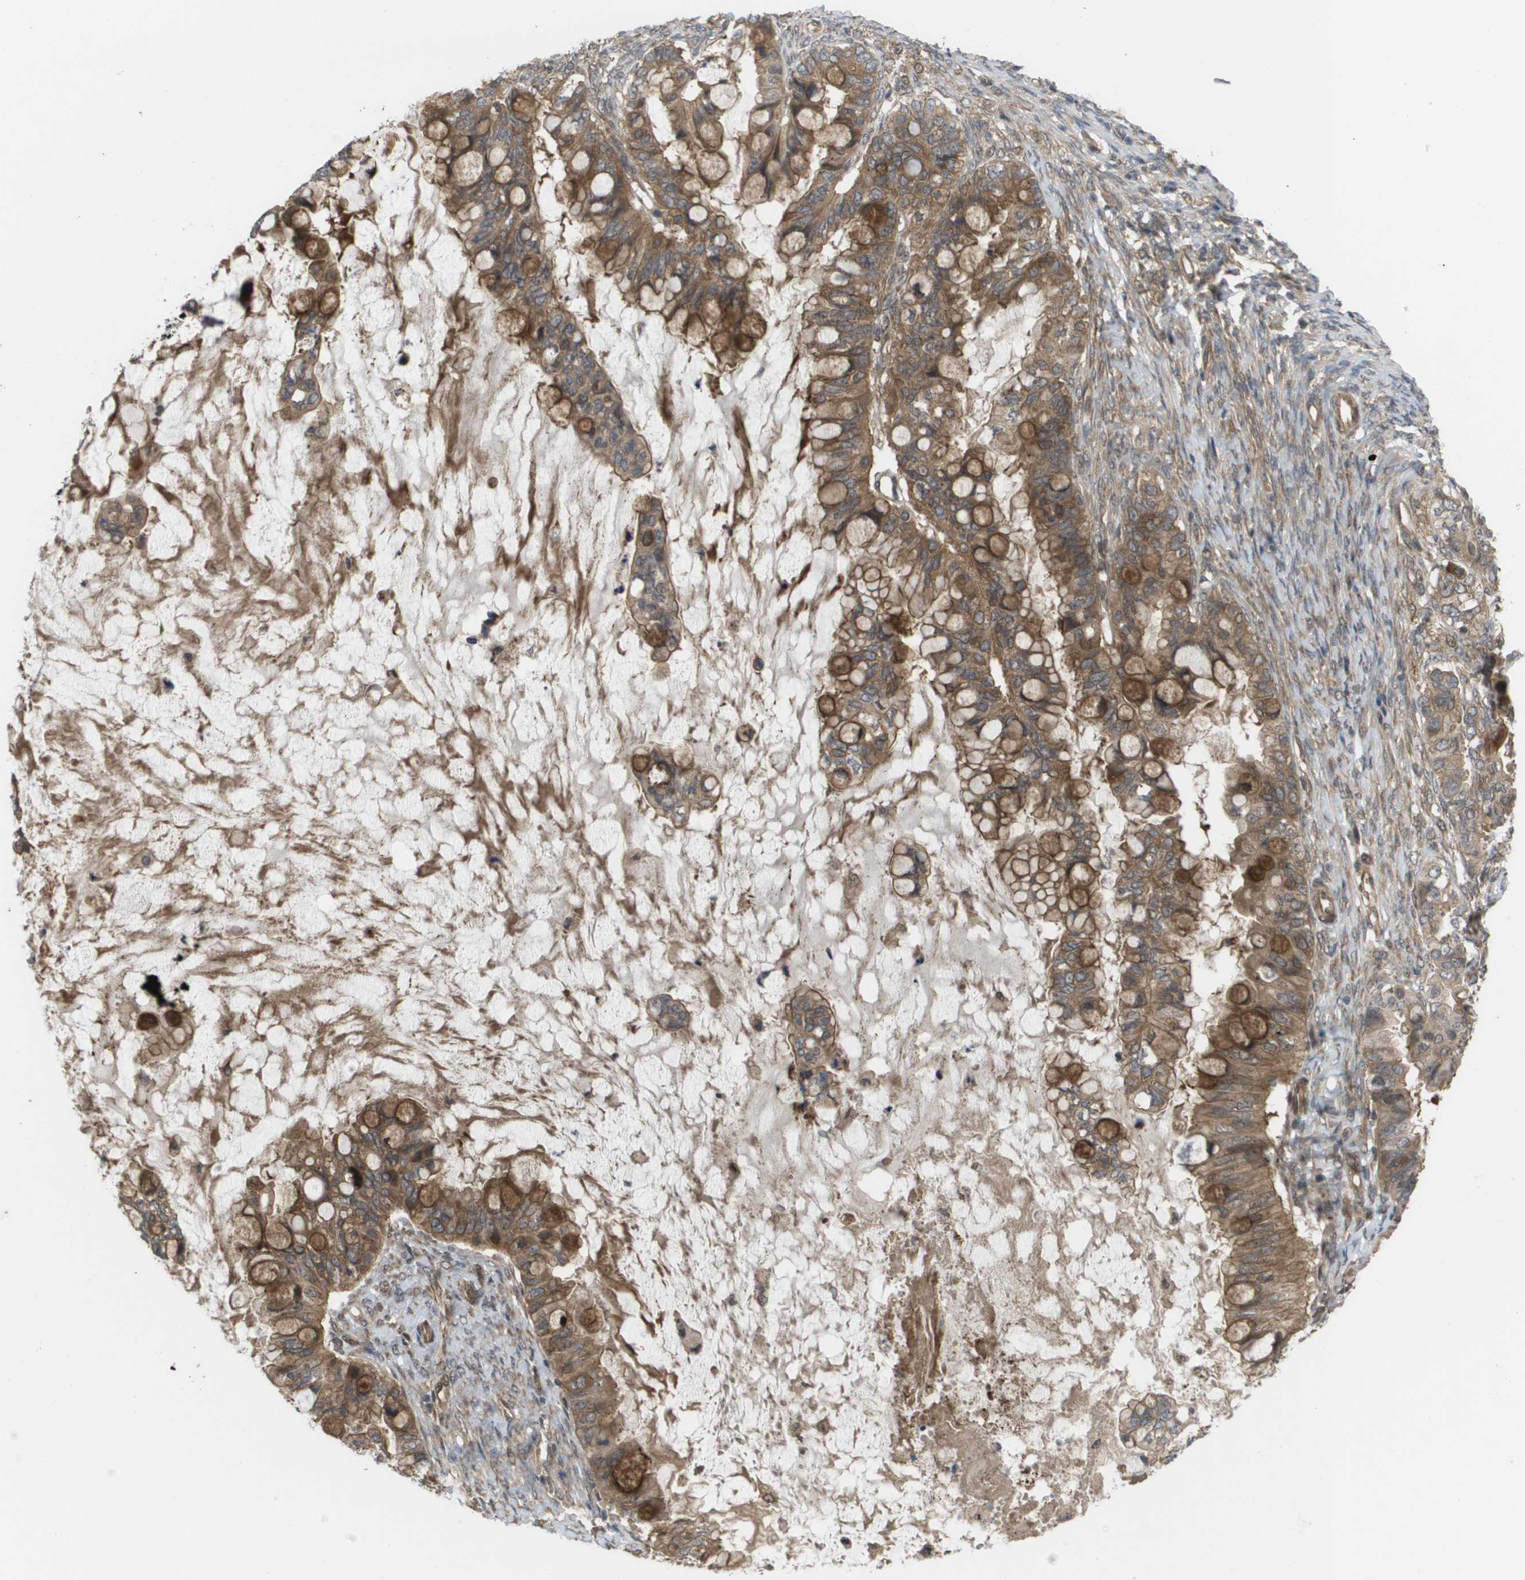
{"staining": {"intensity": "moderate", "quantity": ">75%", "location": "cytoplasmic/membranous"}, "tissue": "ovarian cancer", "cell_type": "Tumor cells", "image_type": "cancer", "snomed": [{"axis": "morphology", "description": "Cystadenocarcinoma, mucinous, NOS"}, {"axis": "topography", "description": "Ovary"}], "caption": "High-power microscopy captured an immunohistochemistry photomicrograph of ovarian cancer (mucinous cystadenocarcinoma), revealing moderate cytoplasmic/membranous staining in about >75% of tumor cells.", "gene": "CTPS2", "patient": {"sex": "female", "age": 80}}